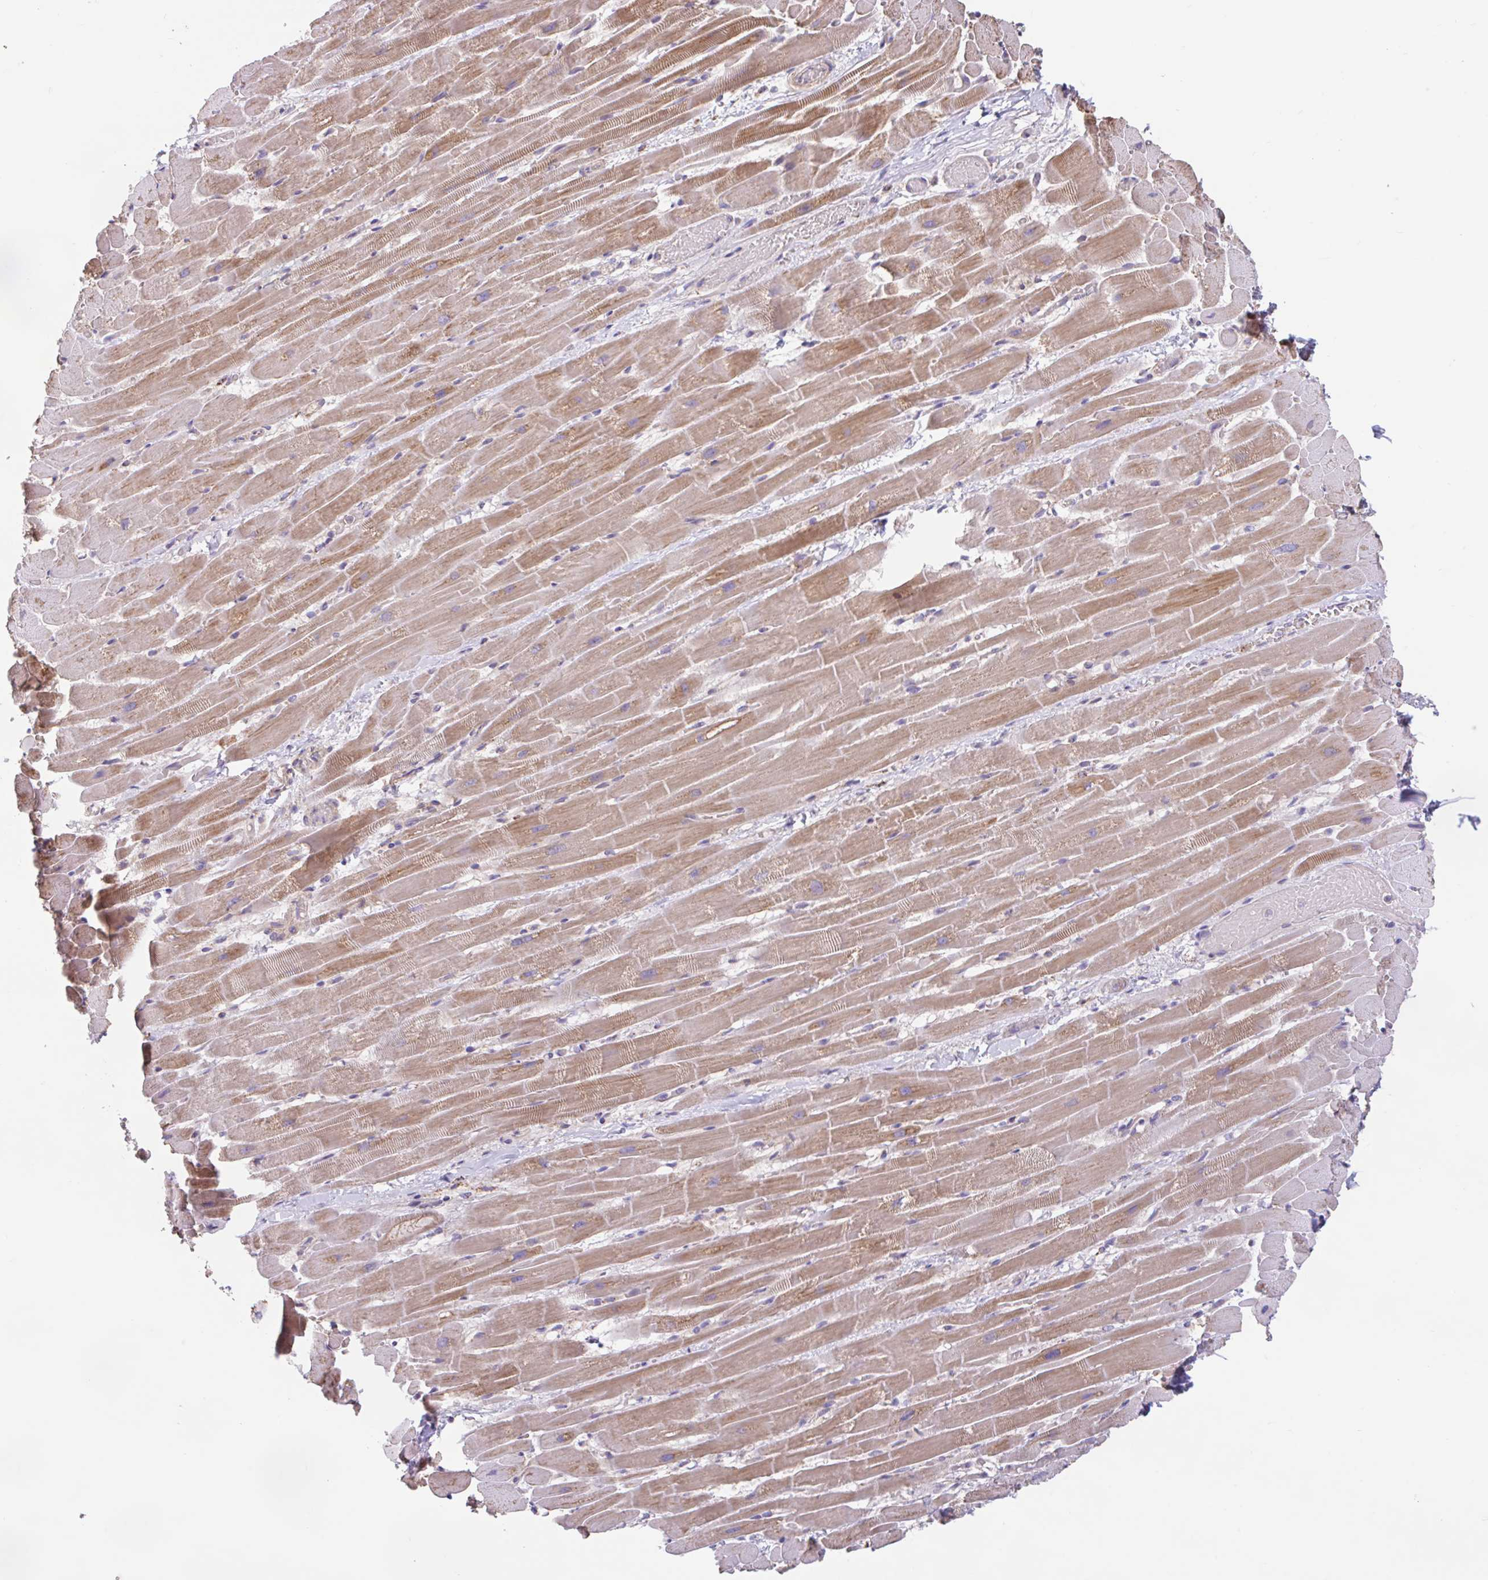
{"staining": {"intensity": "moderate", "quantity": ">75%", "location": "cytoplasmic/membranous"}, "tissue": "heart muscle", "cell_type": "Cardiomyocytes", "image_type": "normal", "snomed": [{"axis": "morphology", "description": "Normal tissue, NOS"}, {"axis": "topography", "description": "Heart"}], "caption": "Heart muscle stained with immunohistochemistry (IHC) demonstrates moderate cytoplasmic/membranous positivity in approximately >75% of cardiomyocytes.", "gene": "RALBP1", "patient": {"sex": "male", "age": 37}}